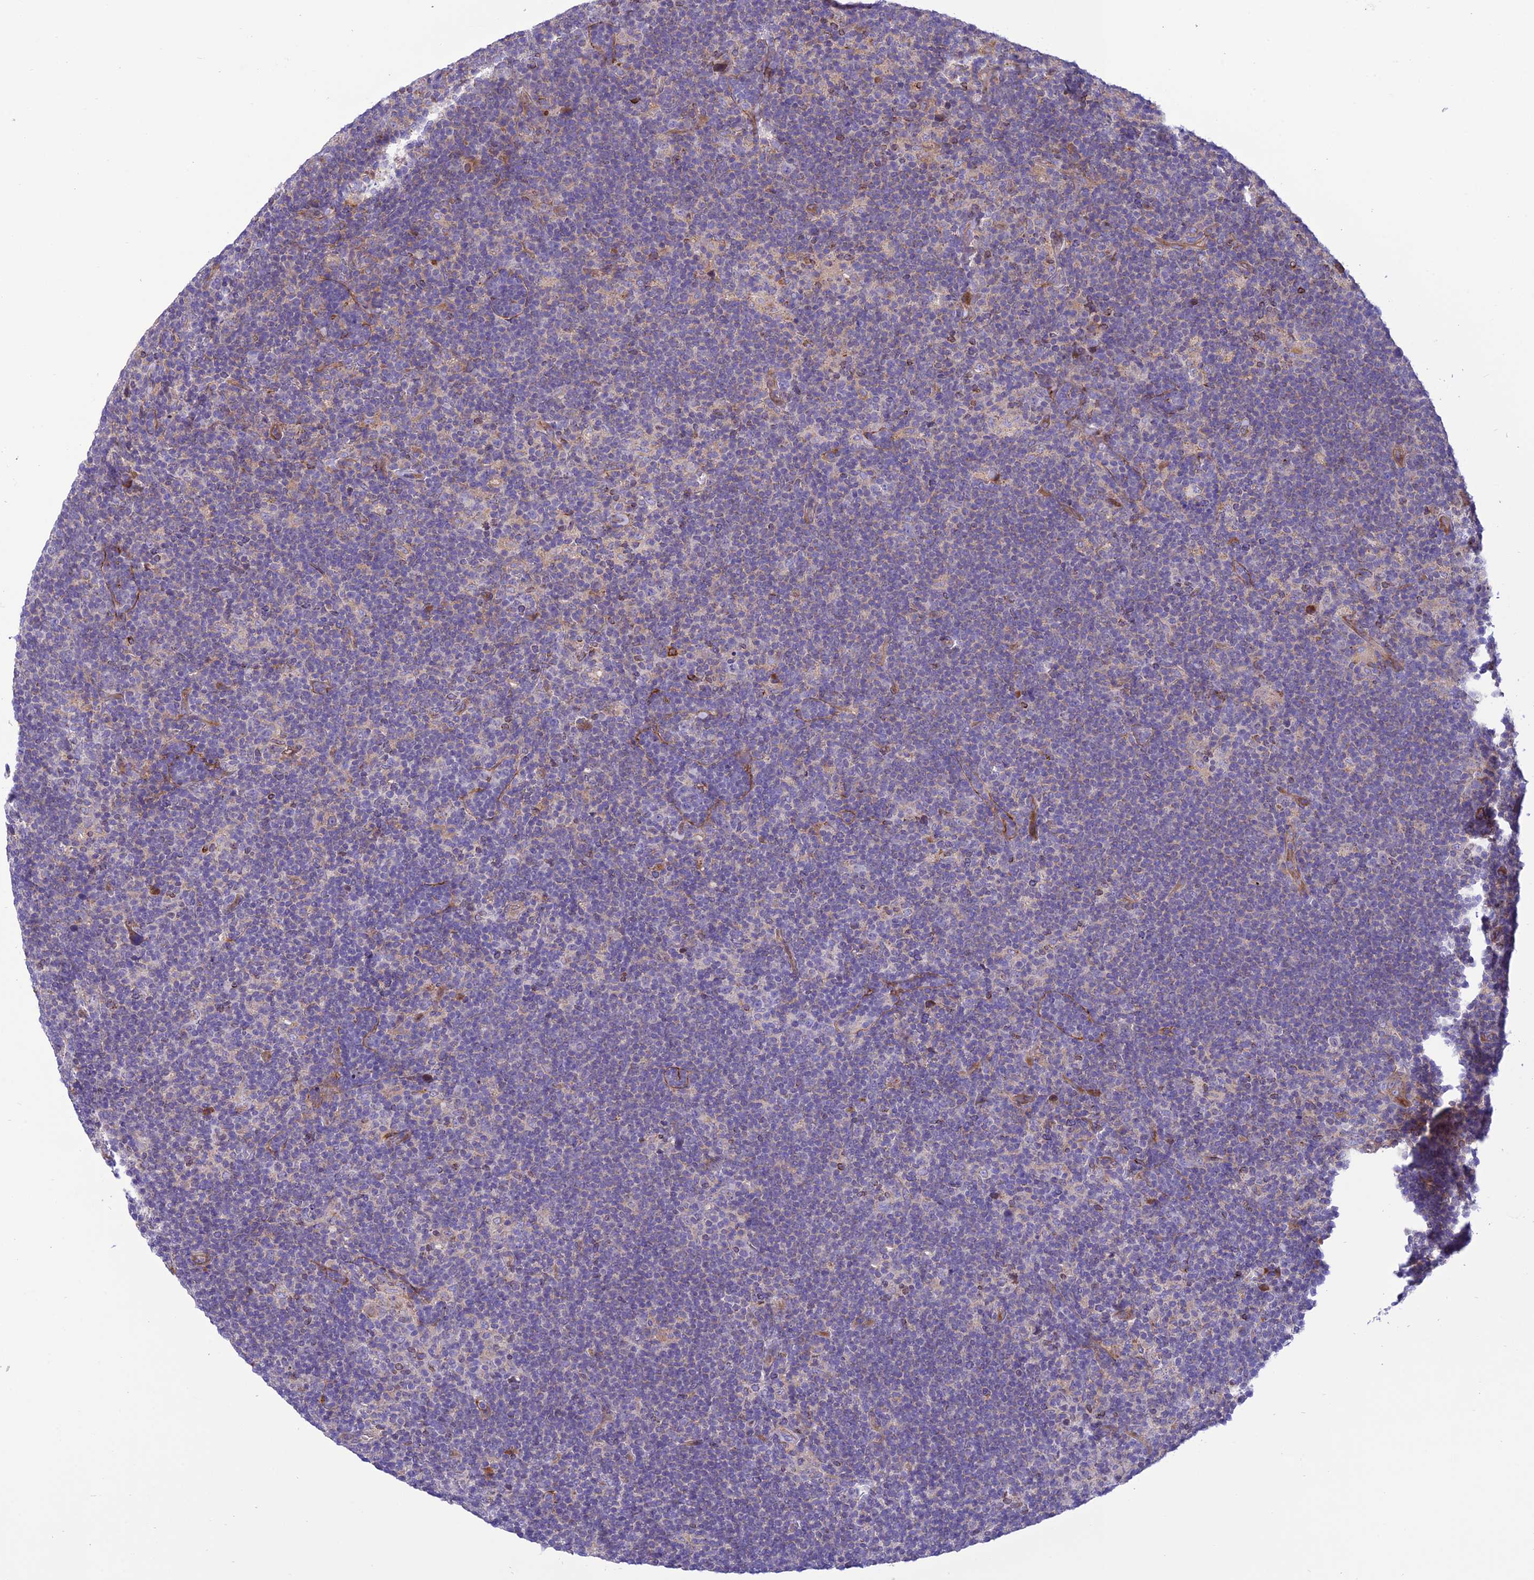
{"staining": {"intensity": "negative", "quantity": "none", "location": "none"}, "tissue": "lymphoma", "cell_type": "Tumor cells", "image_type": "cancer", "snomed": [{"axis": "morphology", "description": "Hodgkin's disease, NOS"}, {"axis": "topography", "description": "Lymph node"}], "caption": "Tumor cells show no significant staining in lymphoma.", "gene": "JMY", "patient": {"sex": "female", "age": 57}}